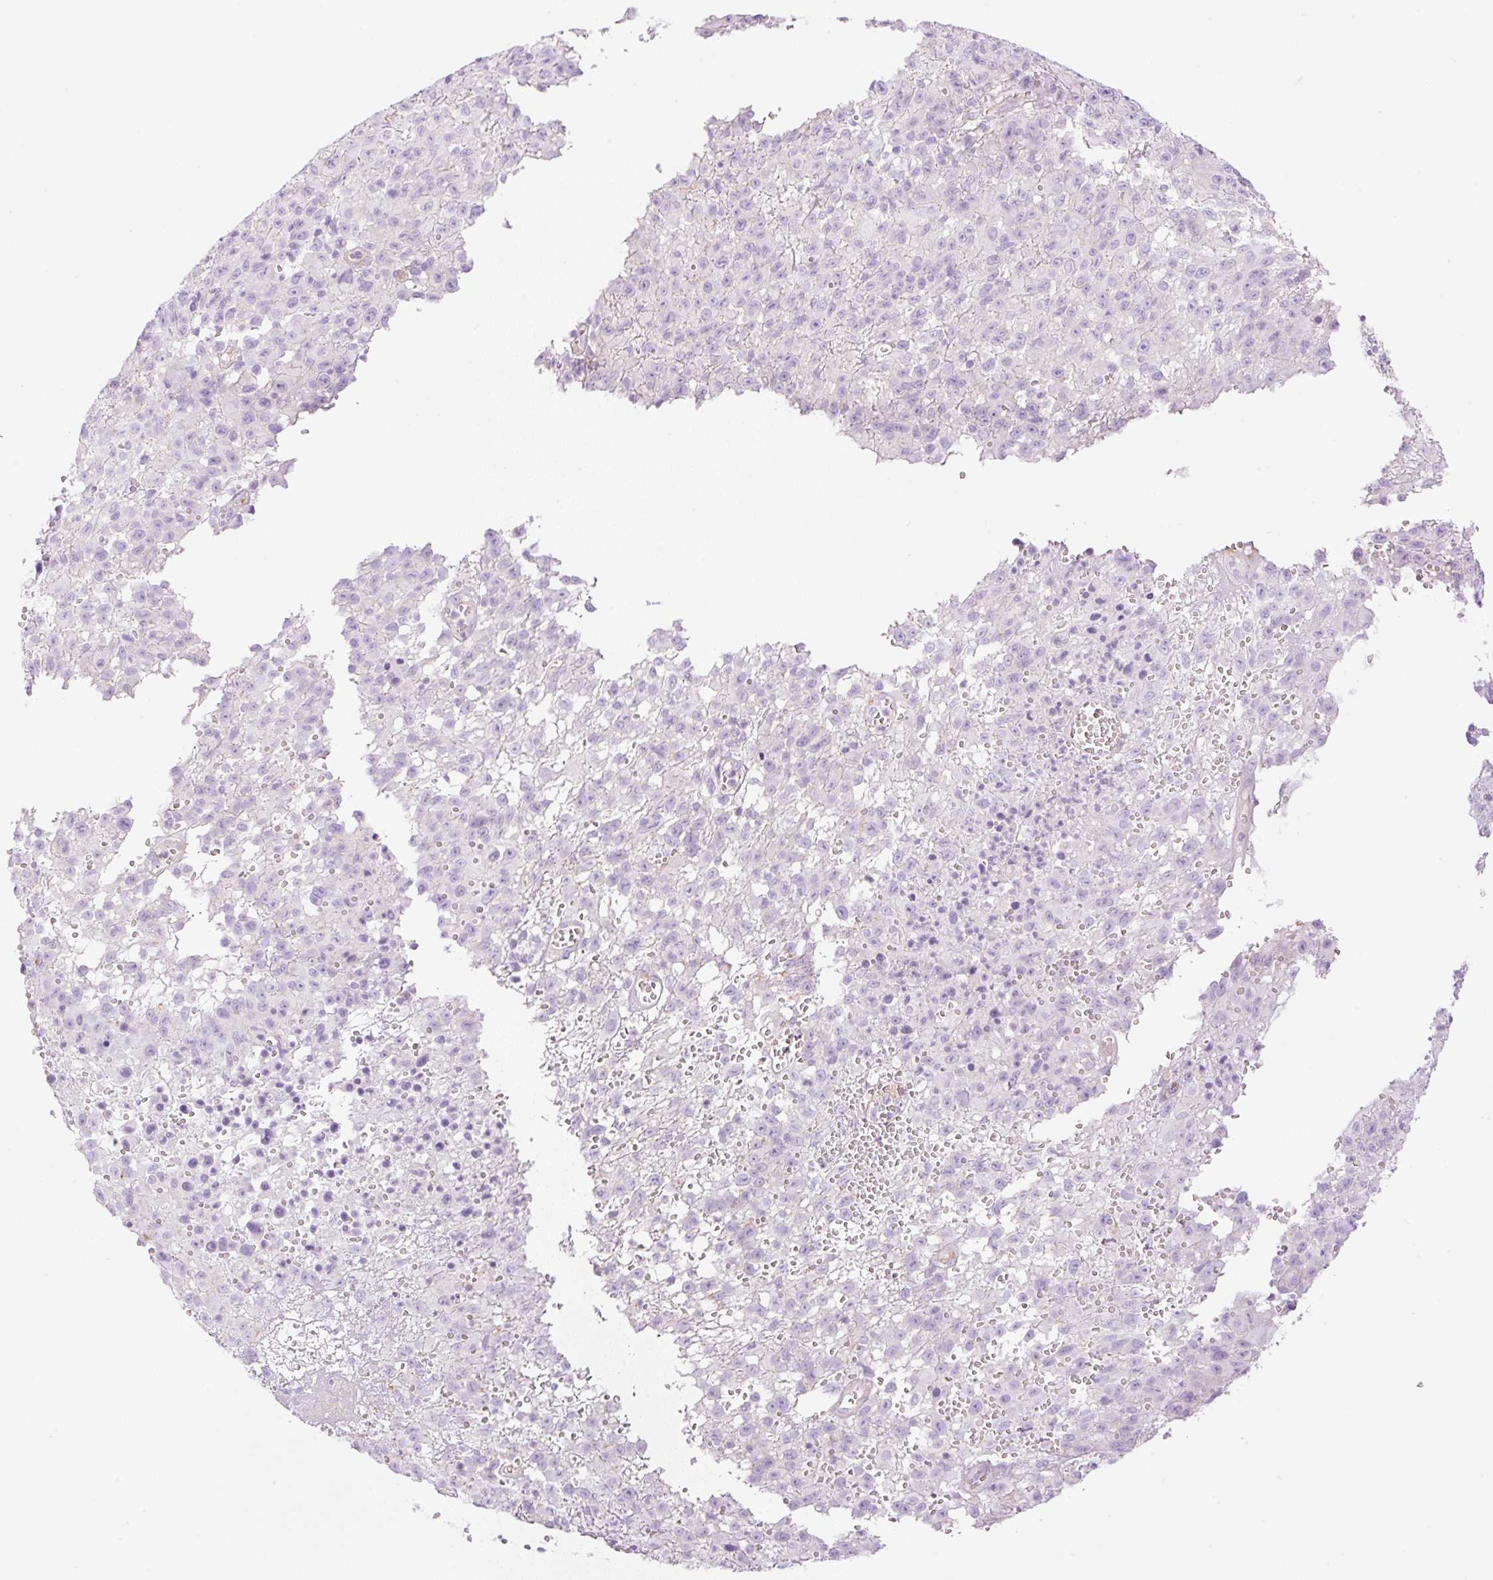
{"staining": {"intensity": "negative", "quantity": "none", "location": "none"}, "tissue": "melanoma", "cell_type": "Tumor cells", "image_type": "cancer", "snomed": [{"axis": "morphology", "description": "Malignant melanoma, NOS"}, {"axis": "topography", "description": "Skin"}], "caption": "Immunohistochemical staining of human melanoma demonstrates no significant staining in tumor cells.", "gene": "EHD3", "patient": {"sex": "male", "age": 46}}